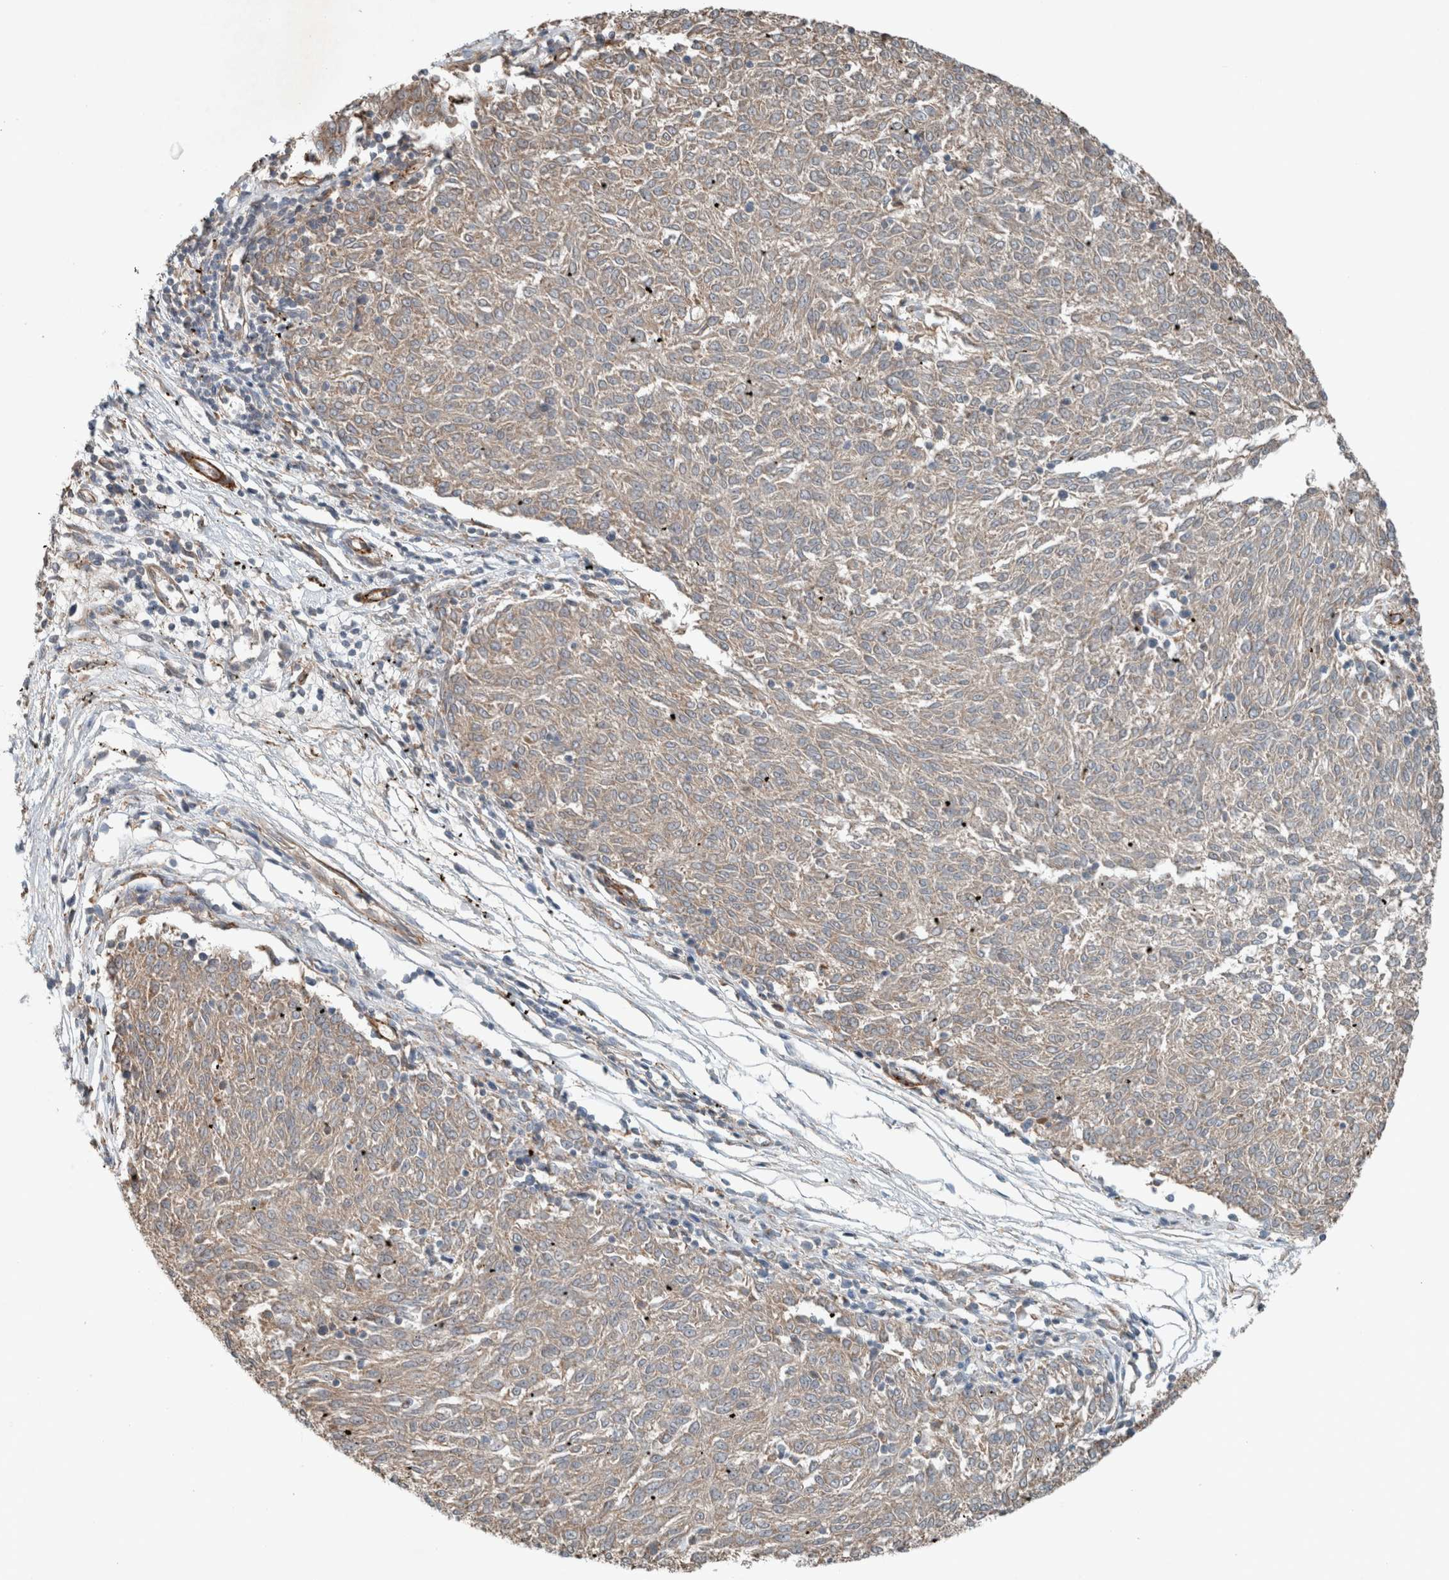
{"staining": {"intensity": "weak", "quantity": ">75%", "location": "cytoplasmic/membranous"}, "tissue": "melanoma", "cell_type": "Tumor cells", "image_type": "cancer", "snomed": [{"axis": "morphology", "description": "Malignant melanoma, NOS"}, {"axis": "topography", "description": "Skin"}], "caption": "Immunohistochemical staining of malignant melanoma reveals weak cytoplasmic/membranous protein staining in about >75% of tumor cells.", "gene": "JADE2", "patient": {"sex": "female", "age": 72}}